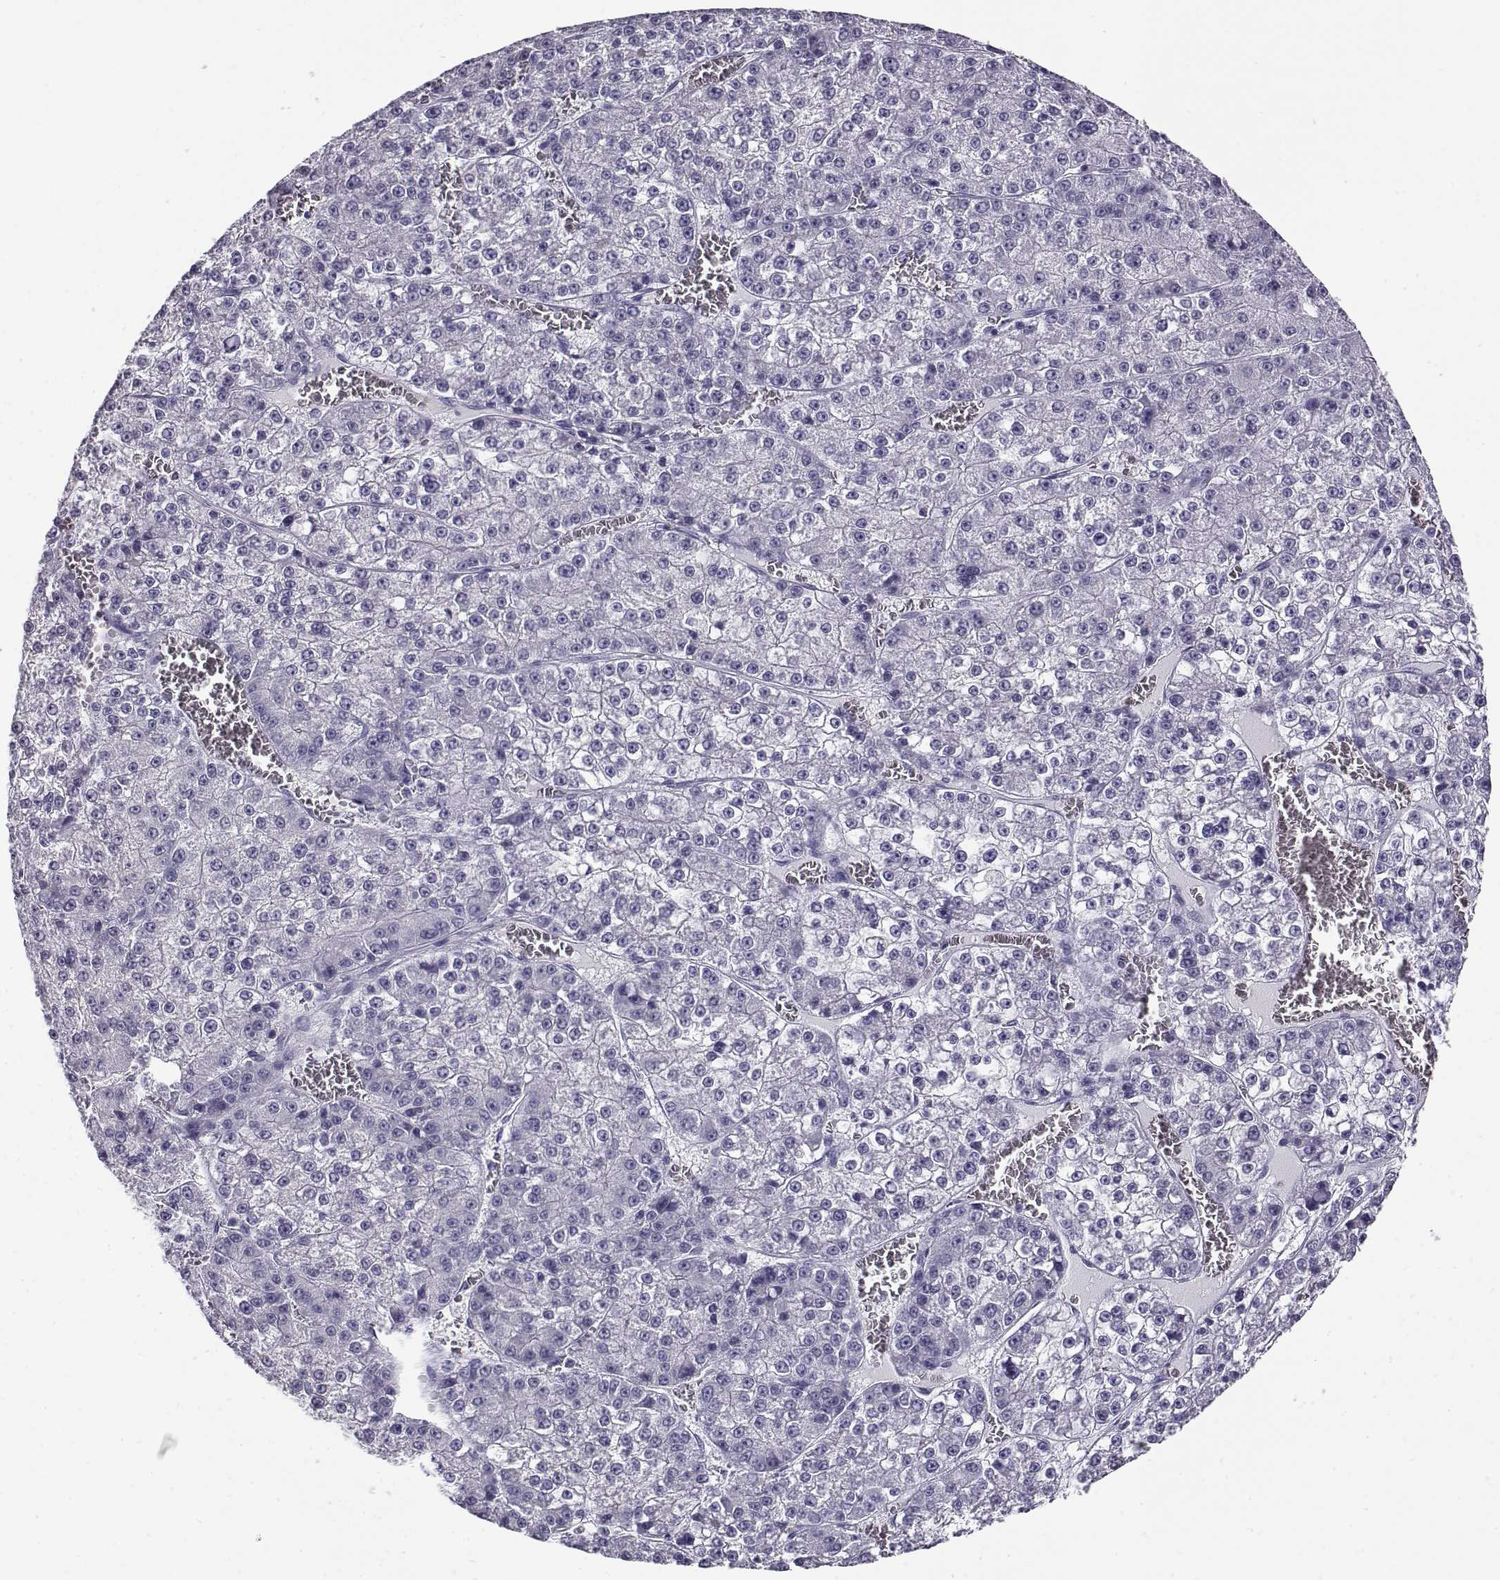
{"staining": {"intensity": "negative", "quantity": "none", "location": "none"}, "tissue": "liver cancer", "cell_type": "Tumor cells", "image_type": "cancer", "snomed": [{"axis": "morphology", "description": "Carcinoma, Hepatocellular, NOS"}, {"axis": "topography", "description": "Liver"}], "caption": "The histopathology image shows no significant staining in tumor cells of liver hepatocellular carcinoma.", "gene": "CABS1", "patient": {"sex": "female", "age": 73}}